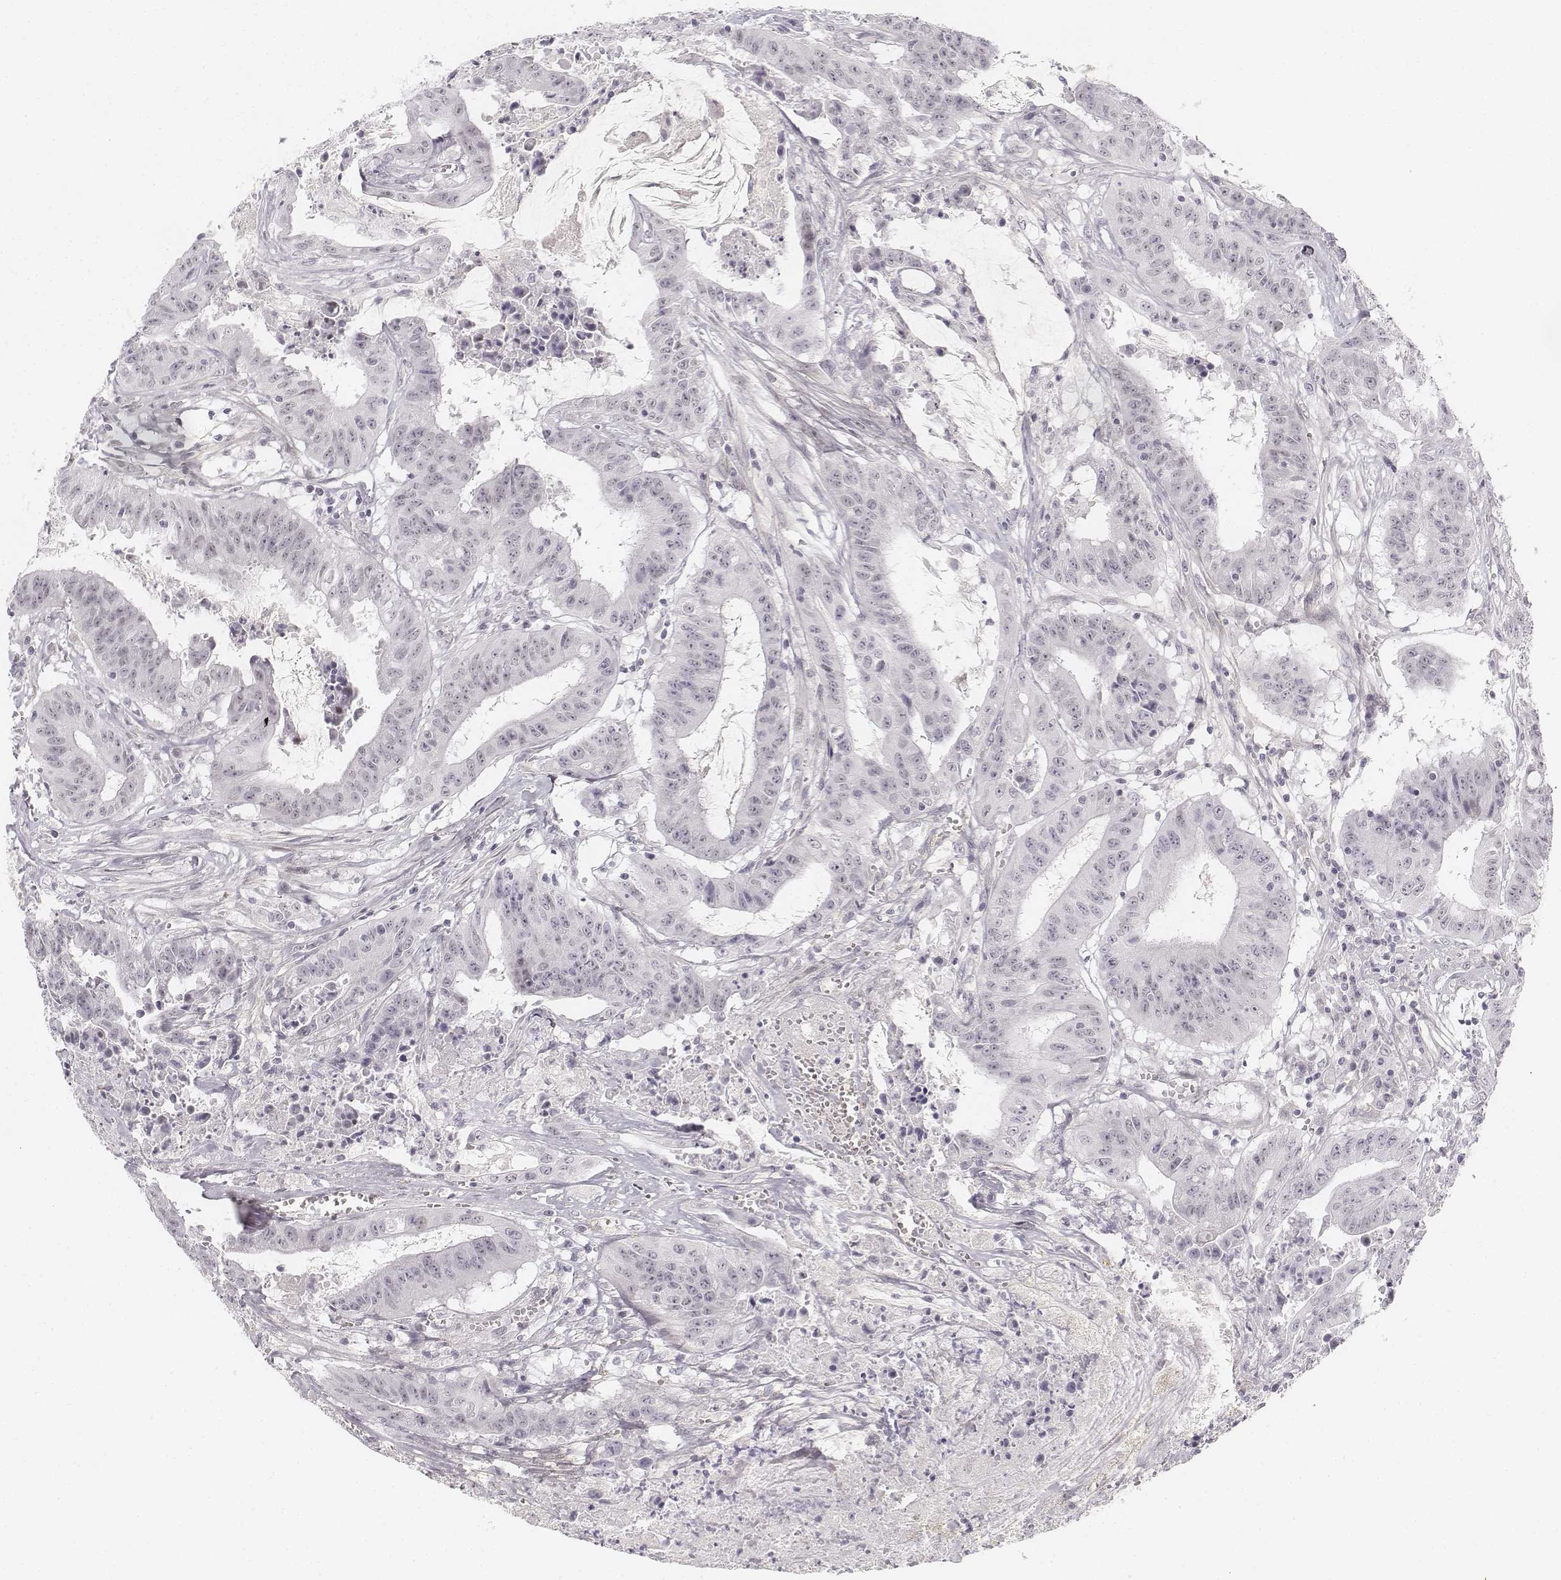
{"staining": {"intensity": "negative", "quantity": "none", "location": "none"}, "tissue": "colorectal cancer", "cell_type": "Tumor cells", "image_type": "cancer", "snomed": [{"axis": "morphology", "description": "Adenocarcinoma, NOS"}, {"axis": "topography", "description": "Colon"}], "caption": "A high-resolution histopathology image shows immunohistochemistry staining of colorectal cancer, which exhibits no significant expression in tumor cells.", "gene": "KRT84", "patient": {"sex": "male", "age": 33}}